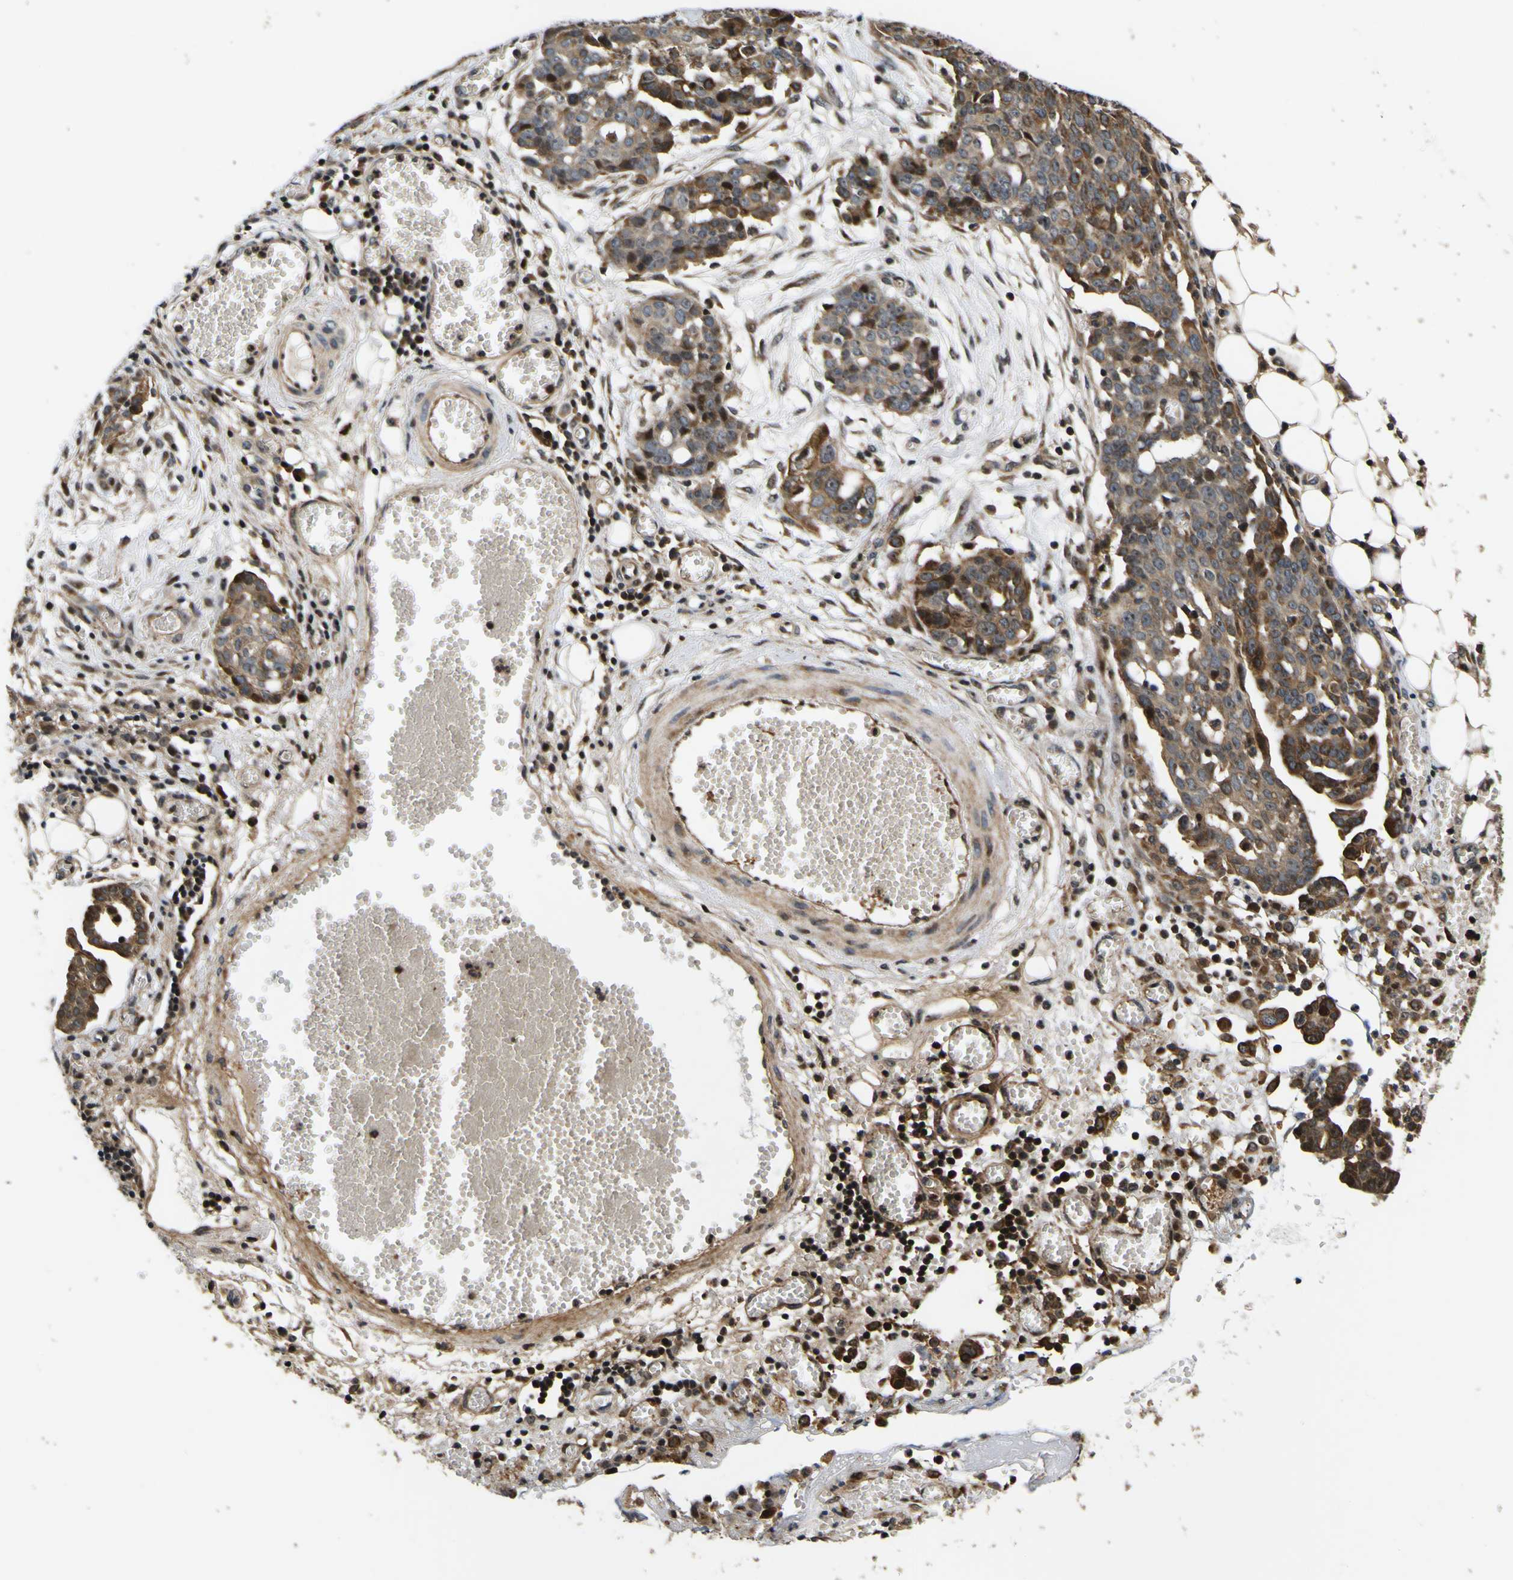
{"staining": {"intensity": "strong", "quantity": ">75%", "location": "cytoplasmic/membranous,nuclear"}, "tissue": "ovarian cancer", "cell_type": "Tumor cells", "image_type": "cancer", "snomed": [{"axis": "morphology", "description": "Cystadenocarcinoma, serous, NOS"}, {"axis": "topography", "description": "Soft tissue"}, {"axis": "topography", "description": "Ovary"}], "caption": "The immunohistochemical stain shows strong cytoplasmic/membranous and nuclear positivity in tumor cells of ovarian cancer (serous cystadenocarcinoma) tissue.", "gene": "LRP4", "patient": {"sex": "female", "age": 57}}